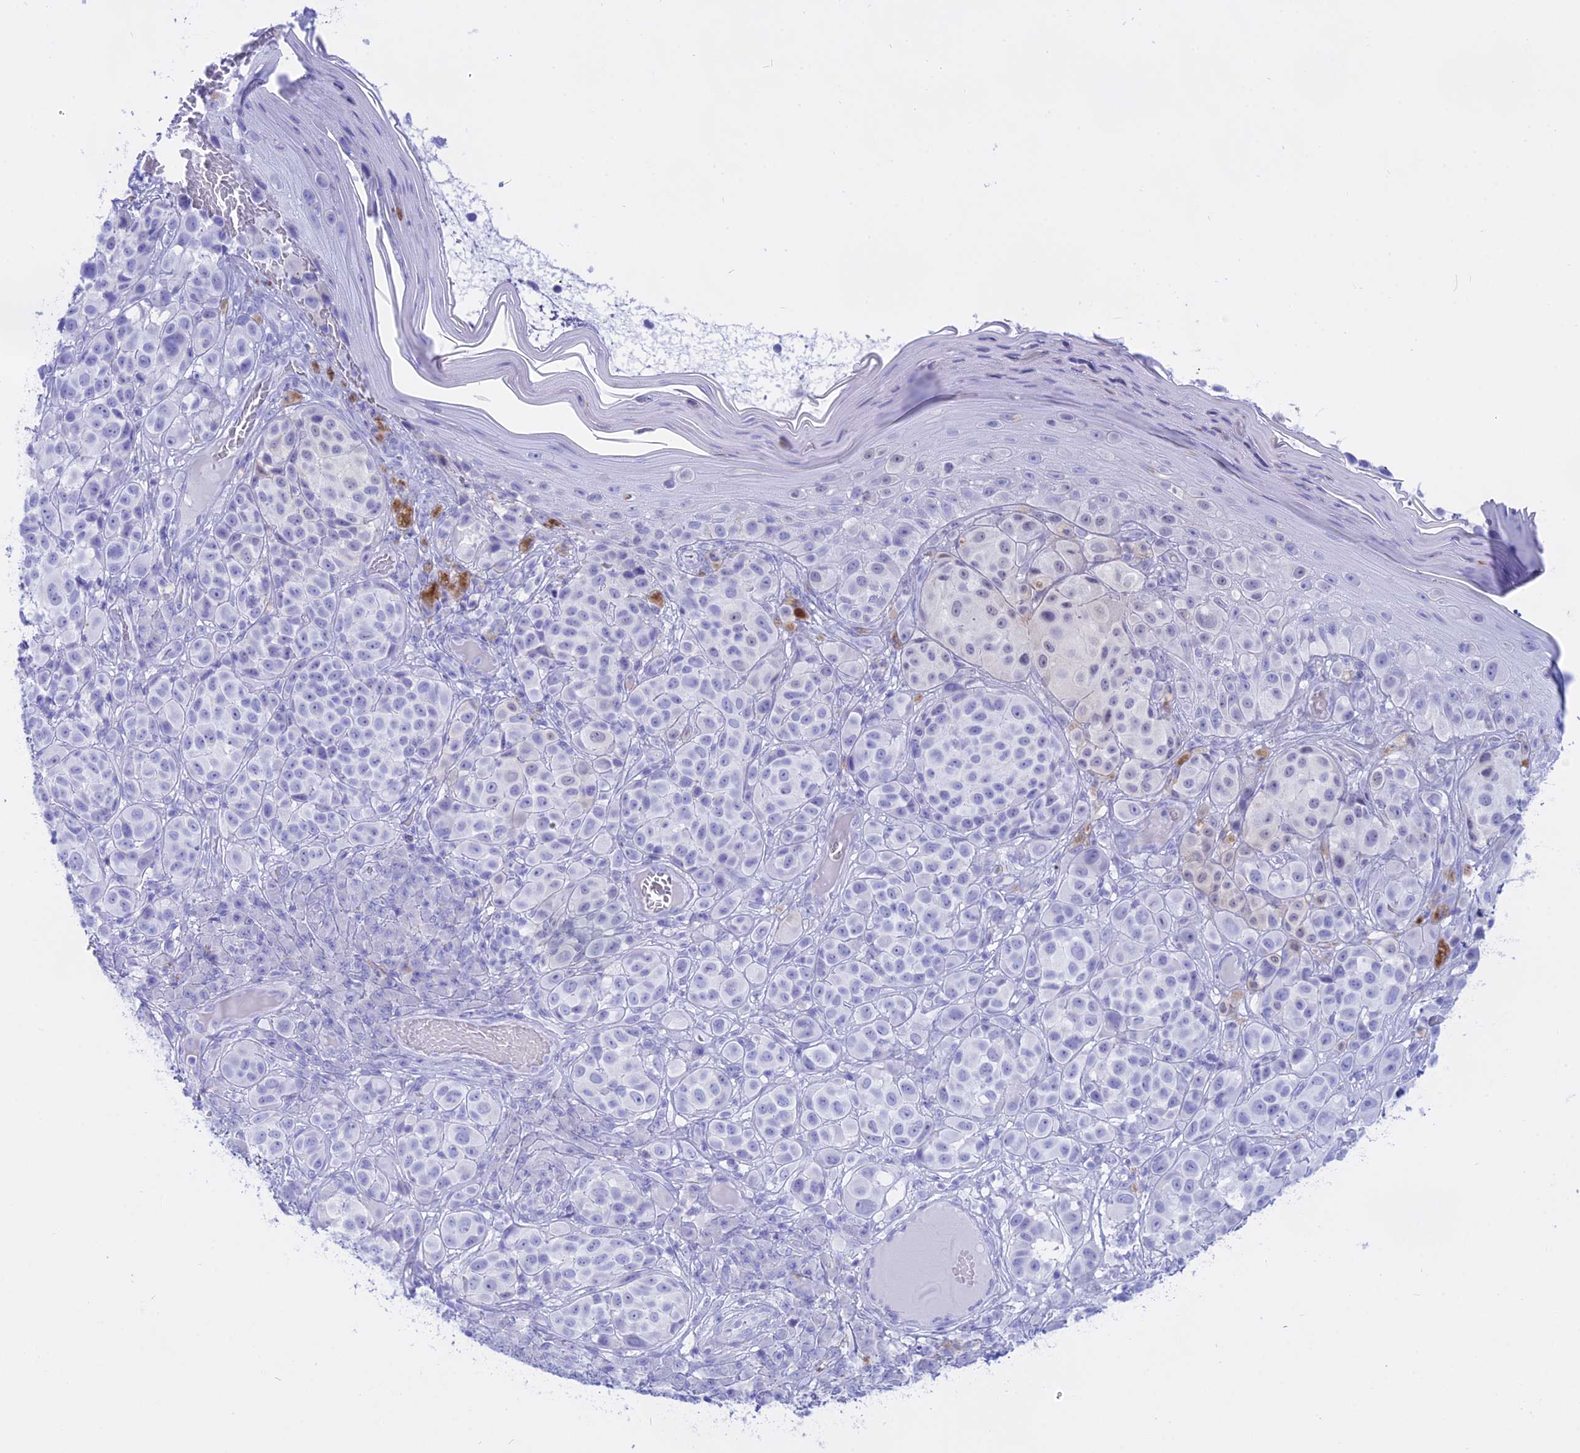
{"staining": {"intensity": "negative", "quantity": "none", "location": "none"}, "tissue": "melanoma", "cell_type": "Tumor cells", "image_type": "cancer", "snomed": [{"axis": "morphology", "description": "Malignant melanoma, NOS"}, {"axis": "topography", "description": "Skin"}], "caption": "High power microscopy histopathology image of an IHC micrograph of malignant melanoma, revealing no significant positivity in tumor cells.", "gene": "ISCA1", "patient": {"sex": "male", "age": 38}}